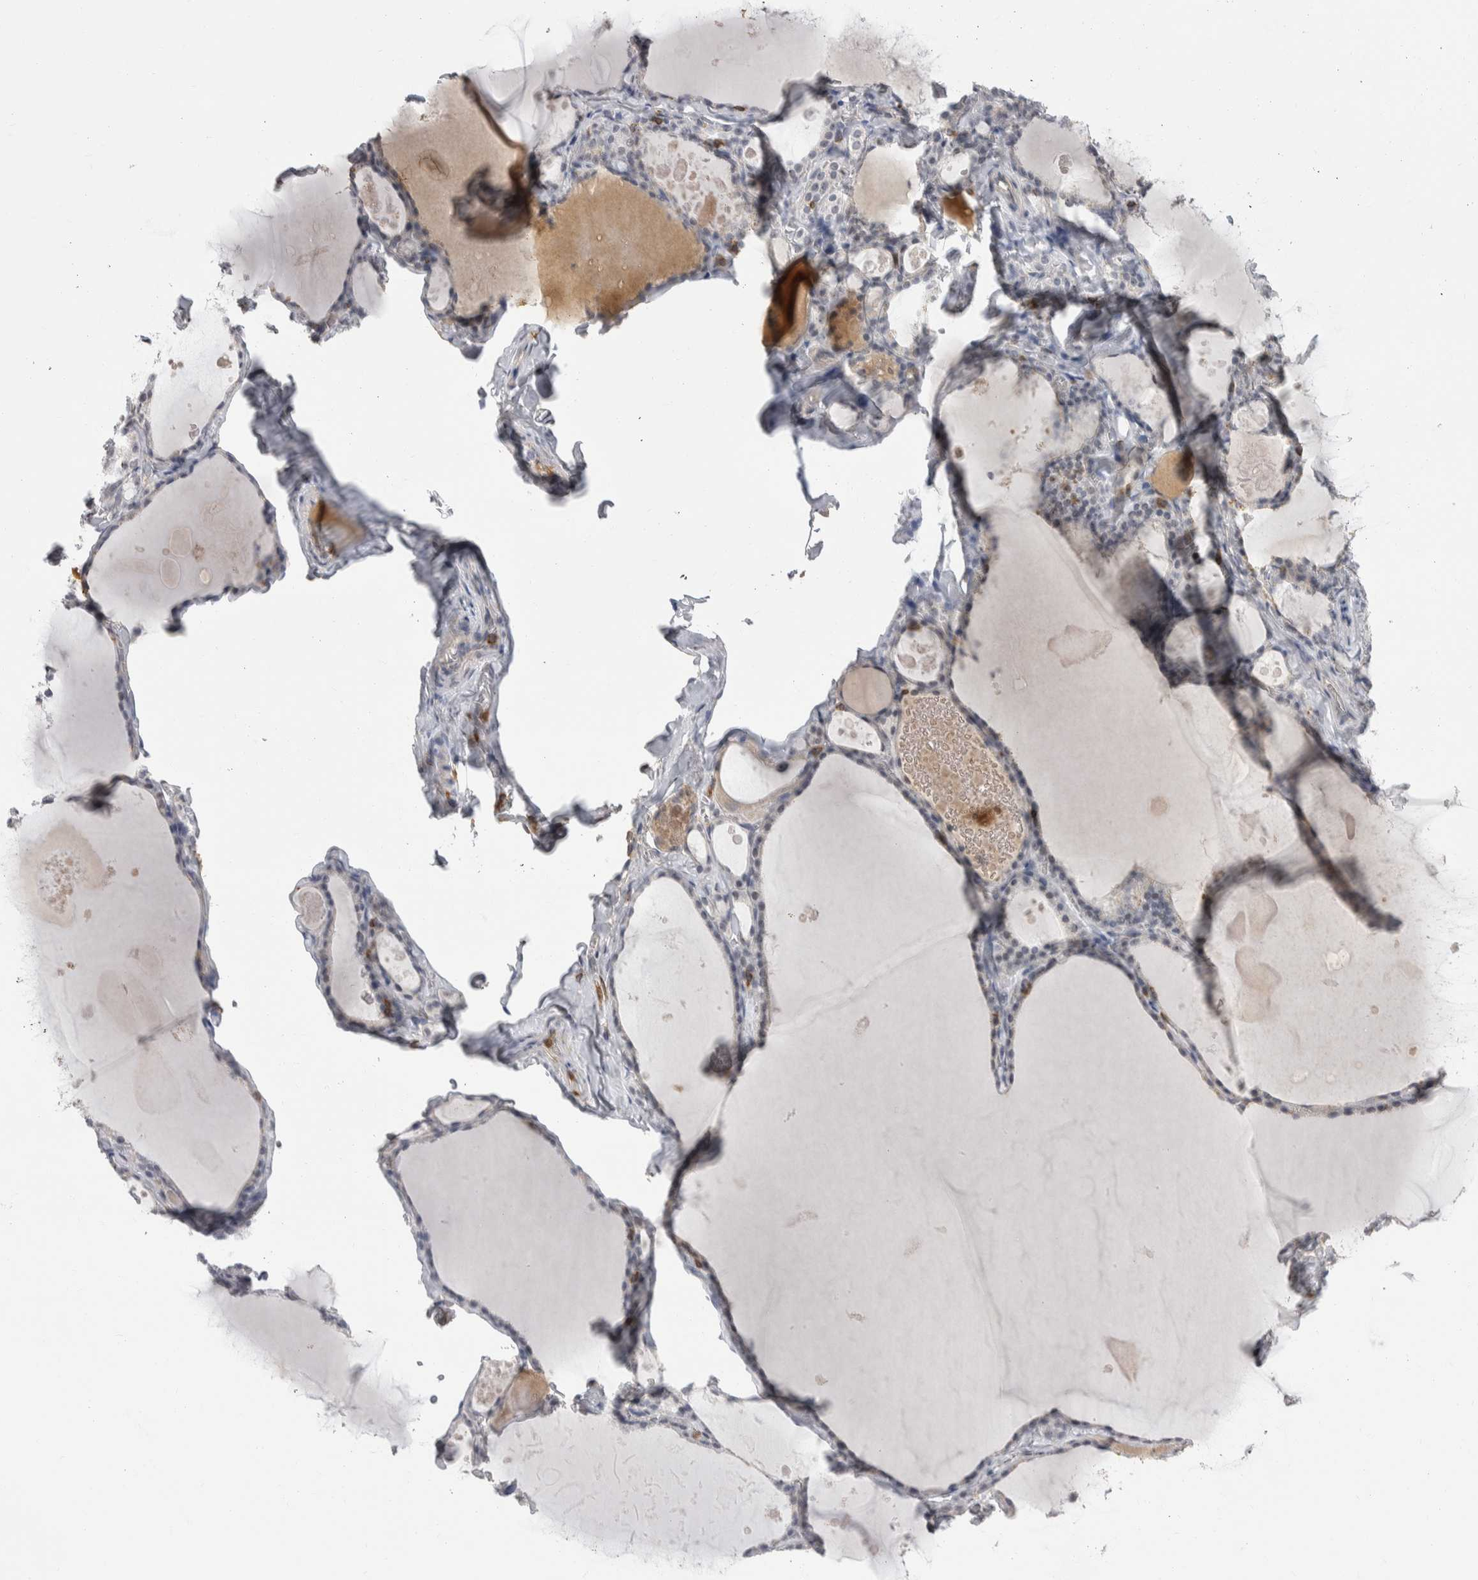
{"staining": {"intensity": "moderate", "quantity": "<25%", "location": "cytoplasmic/membranous"}, "tissue": "thyroid gland", "cell_type": "Glandular cells", "image_type": "normal", "snomed": [{"axis": "morphology", "description": "Normal tissue, NOS"}, {"axis": "topography", "description": "Thyroid gland"}], "caption": "Brown immunohistochemical staining in normal thyroid gland shows moderate cytoplasmic/membranous staining in about <25% of glandular cells. (DAB IHC, brown staining for protein, blue staining for nuclei).", "gene": "CEP295NL", "patient": {"sex": "male", "age": 56}}